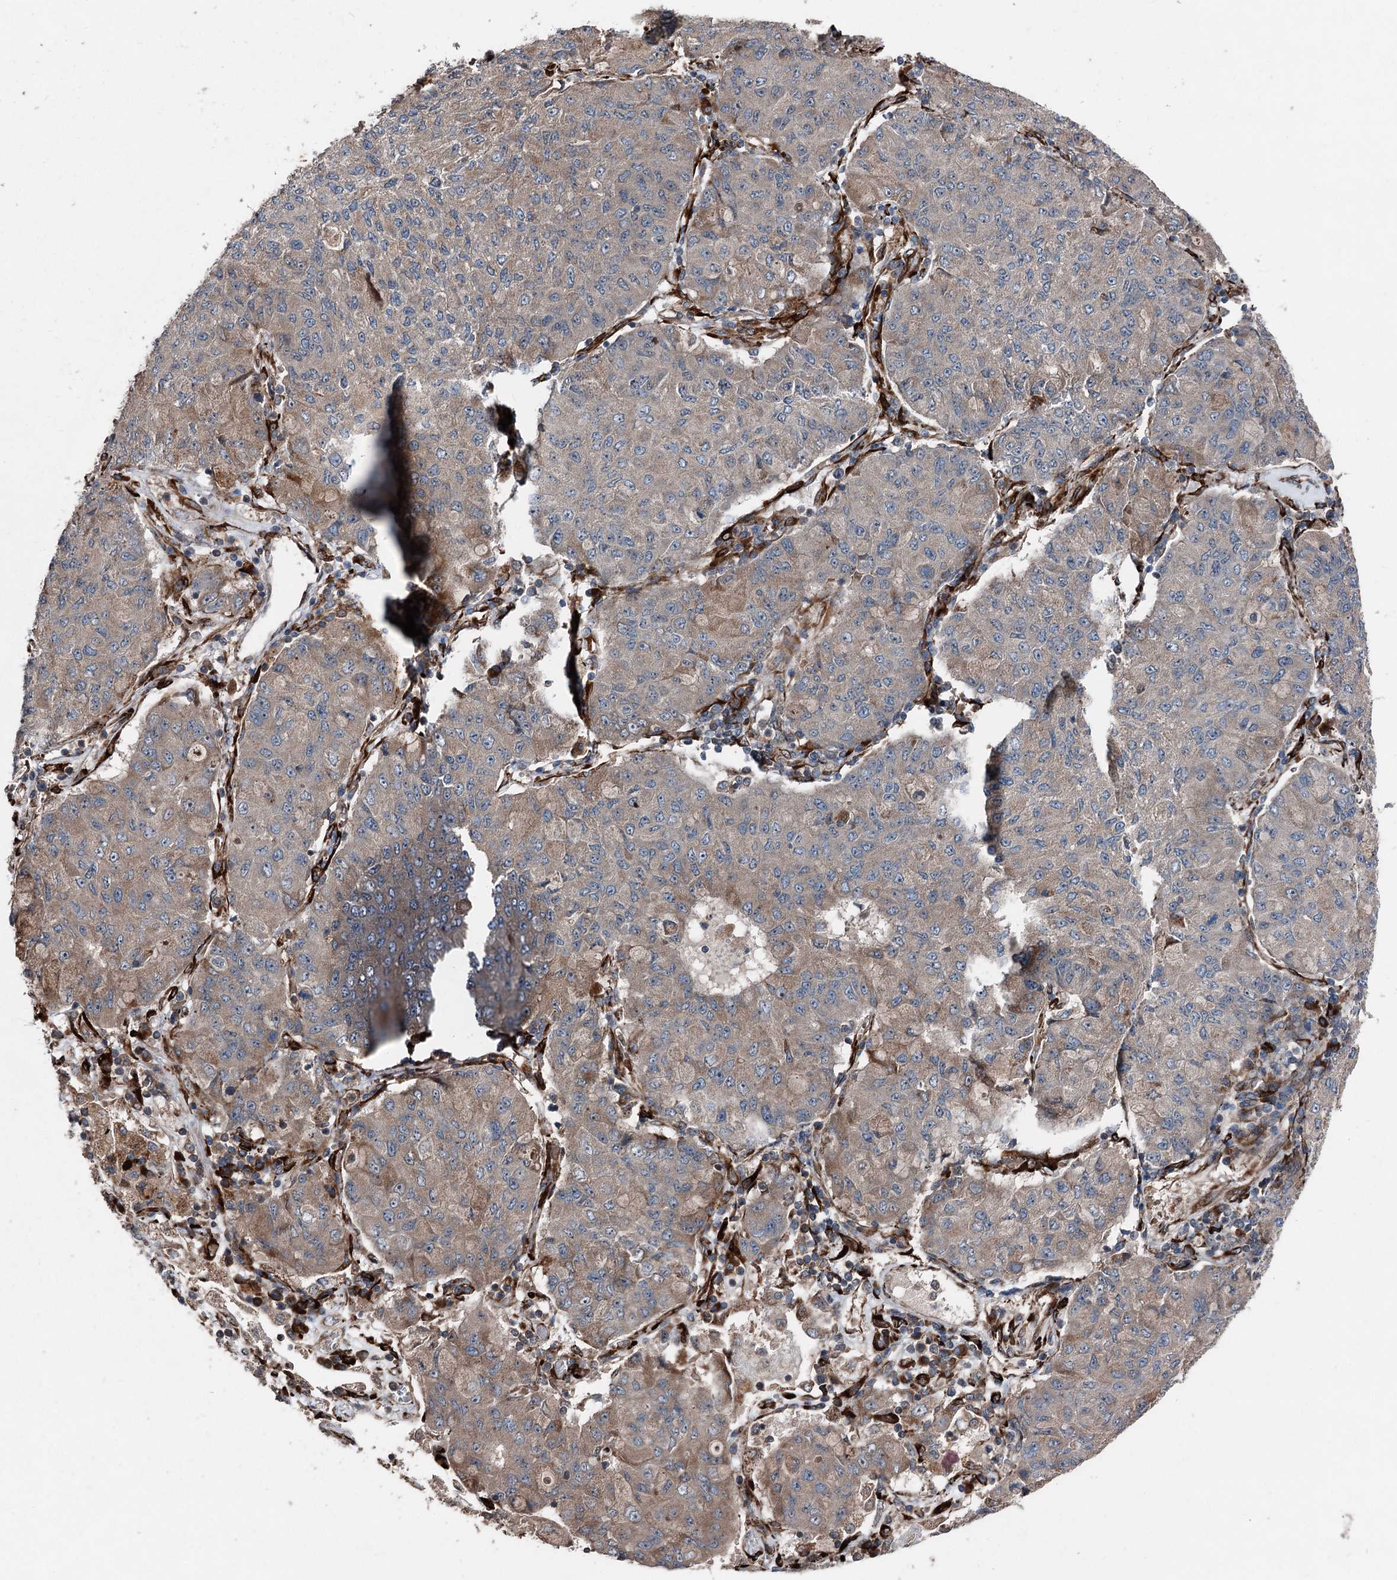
{"staining": {"intensity": "weak", "quantity": "25%-75%", "location": "cytoplasmic/membranous"}, "tissue": "lung cancer", "cell_type": "Tumor cells", "image_type": "cancer", "snomed": [{"axis": "morphology", "description": "Squamous cell carcinoma, NOS"}, {"axis": "topography", "description": "Lung"}], "caption": "The histopathology image shows a brown stain indicating the presence of a protein in the cytoplasmic/membranous of tumor cells in lung cancer. The staining is performed using DAB (3,3'-diaminobenzidine) brown chromogen to label protein expression. The nuclei are counter-stained blue using hematoxylin.", "gene": "DDIAS", "patient": {"sex": "male", "age": 74}}